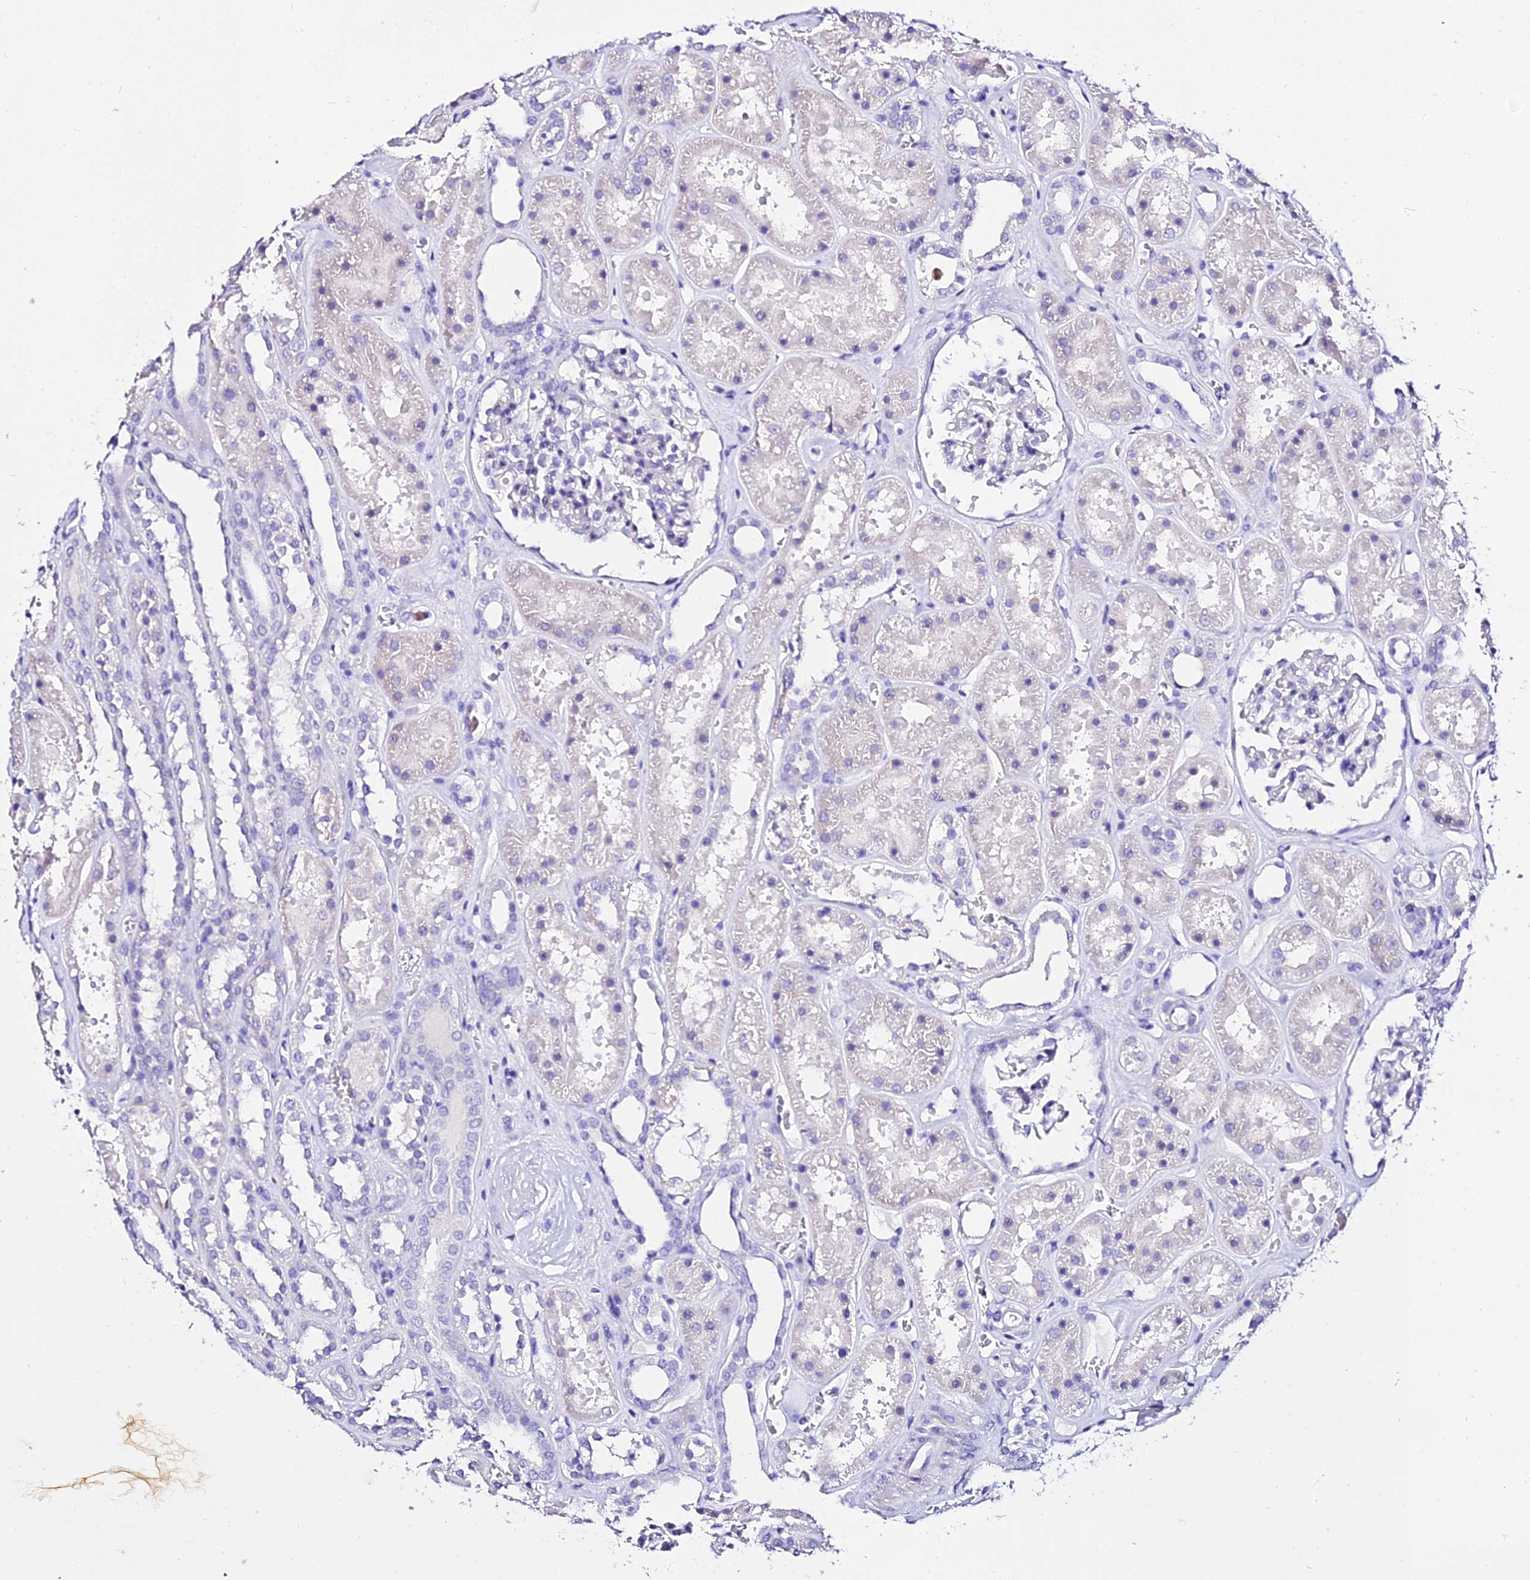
{"staining": {"intensity": "negative", "quantity": "none", "location": "none"}, "tissue": "kidney", "cell_type": "Cells in glomeruli", "image_type": "normal", "snomed": [{"axis": "morphology", "description": "Normal tissue, NOS"}, {"axis": "topography", "description": "Kidney"}], "caption": "Immunohistochemistry of benign human kidney displays no staining in cells in glomeruli.", "gene": "DEFB106A", "patient": {"sex": "female", "age": 41}}